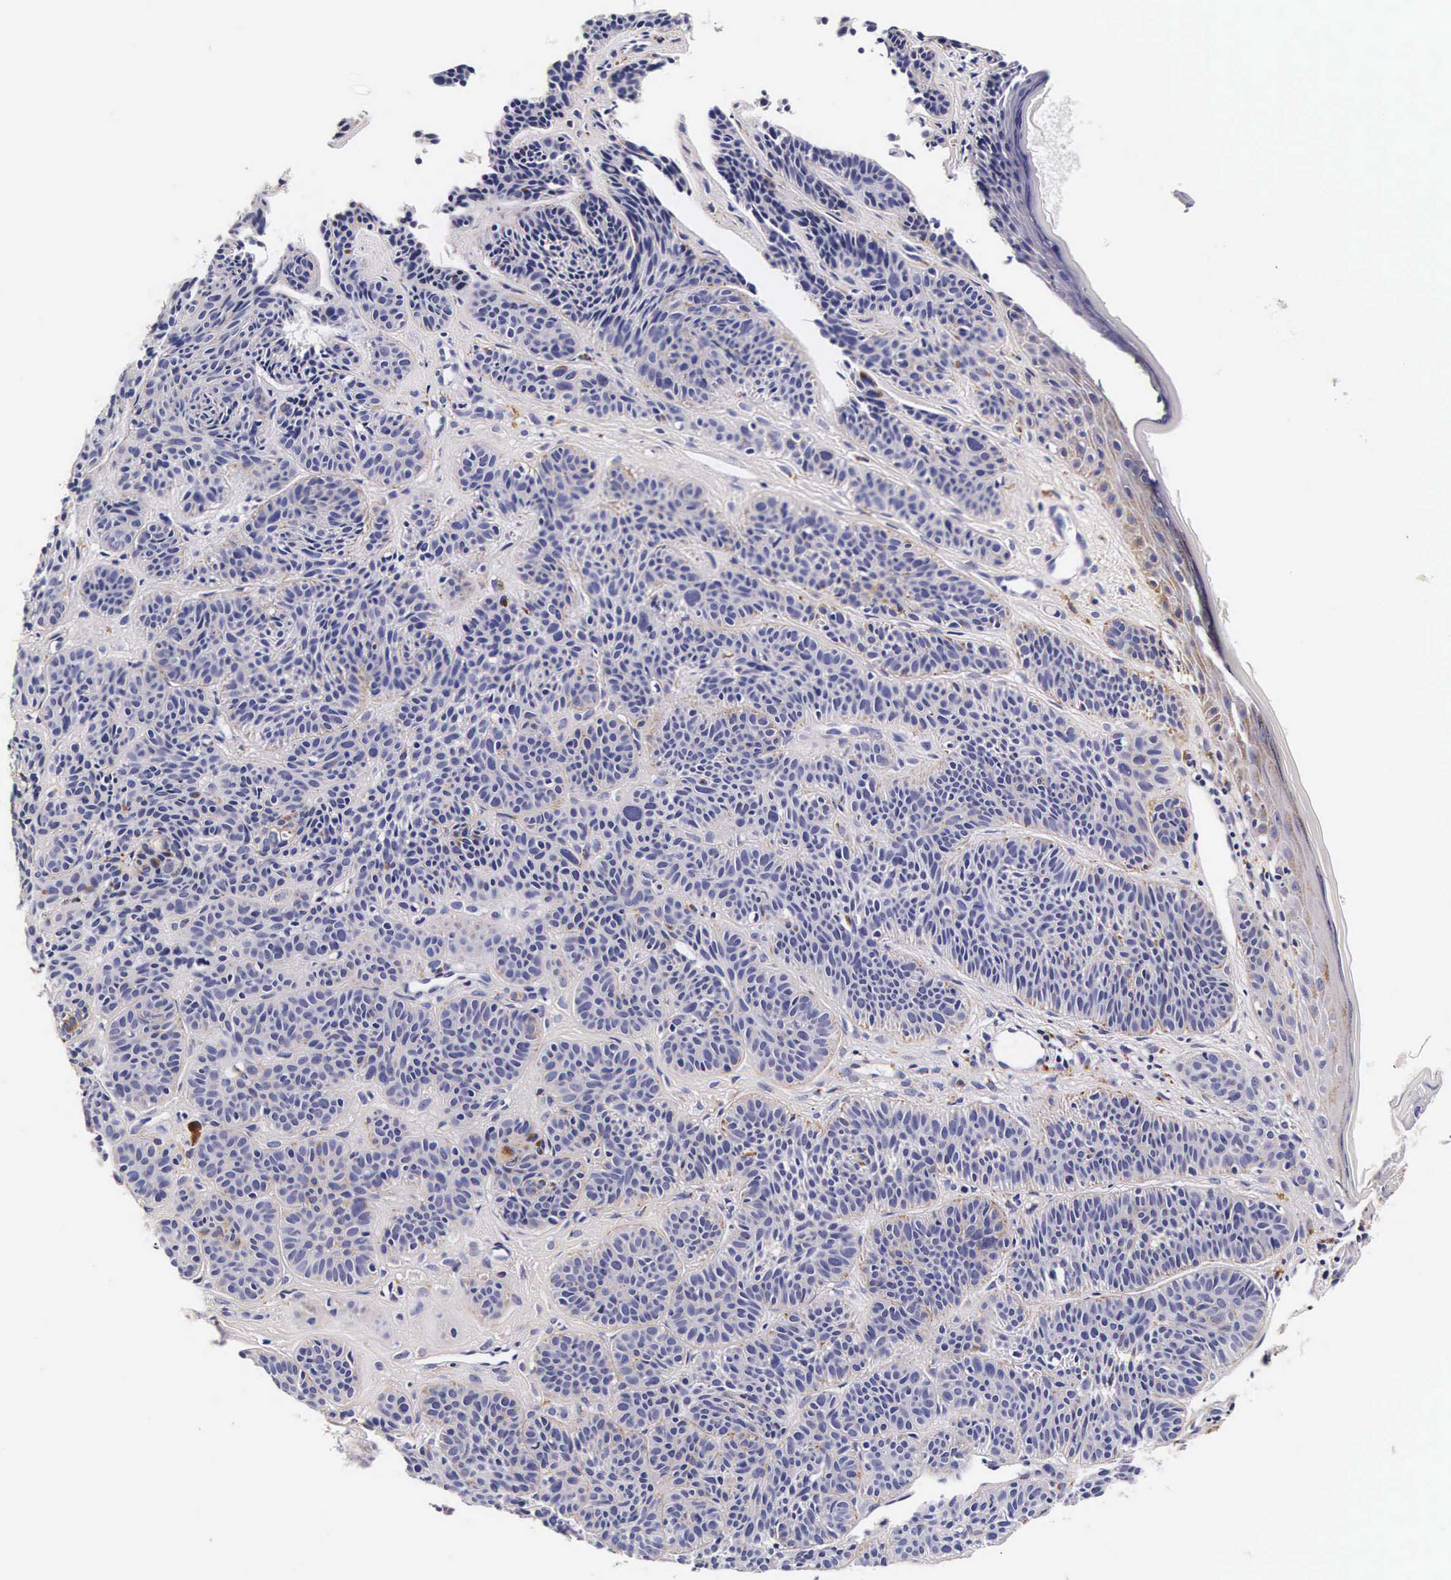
{"staining": {"intensity": "weak", "quantity": "<25%", "location": "cytoplasmic/membranous"}, "tissue": "skin cancer", "cell_type": "Tumor cells", "image_type": "cancer", "snomed": [{"axis": "morphology", "description": "Basal cell carcinoma"}, {"axis": "topography", "description": "Skin"}], "caption": "DAB (3,3'-diaminobenzidine) immunohistochemical staining of skin cancer exhibits no significant staining in tumor cells.", "gene": "CTSB", "patient": {"sex": "female", "age": 62}}